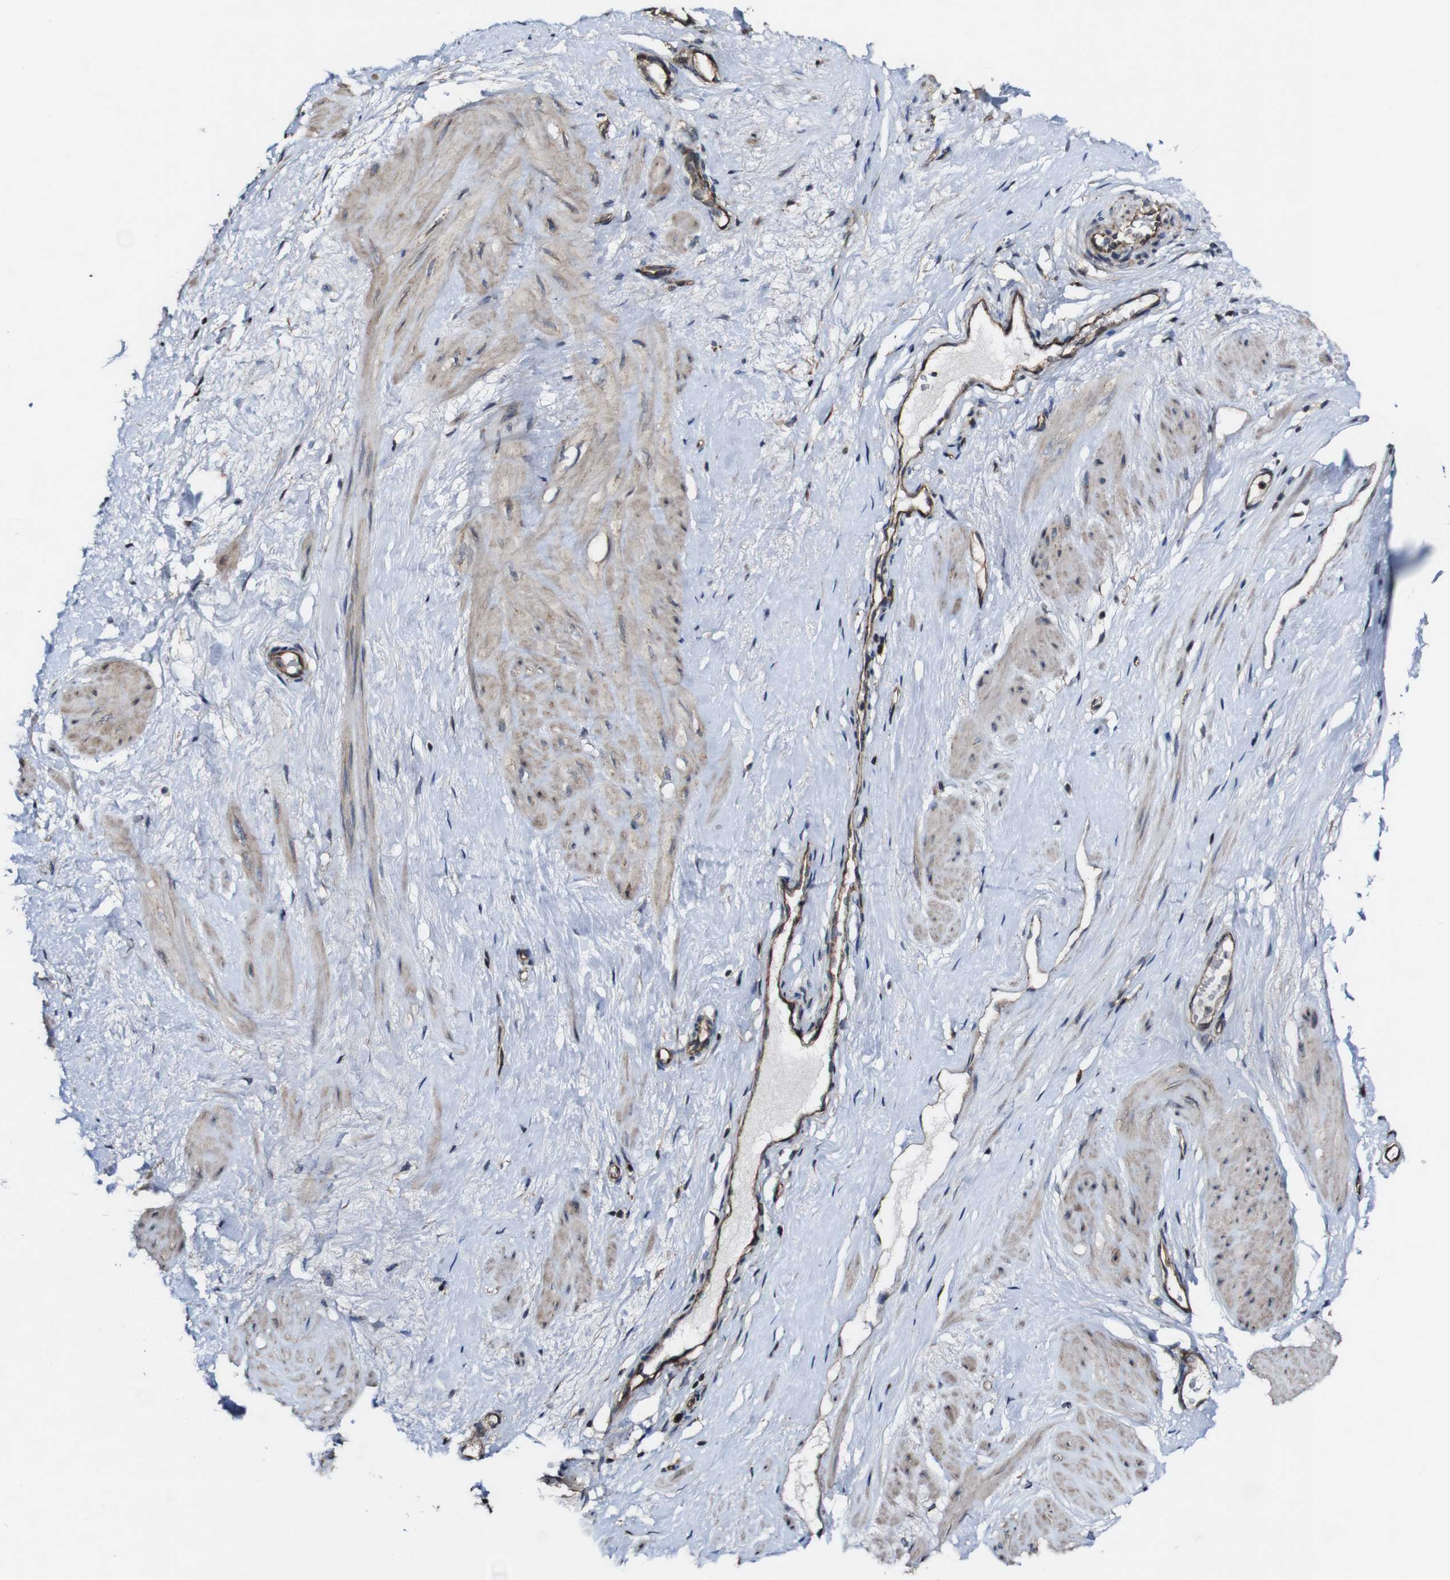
{"staining": {"intensity": "strong", "quantity": ">75%", "location": "cytoplasmic/membranous"}, "tissue": "adipose tissue", "cell_type": "Adipocytes", "image_type": "normal", "snomed": [{"axis": "morphology", "description": "Normal tissue, NOS"}, {"axis": "topography", "description": "Soft tissue"}, {"axis": "topography", "description": "Vascular tissue"}], "caption": "Immunohistochemical staining of normal adipose tissue demonstrates high levels of strong cytoplasmic/membranous positivity in approximately >75% of adipocytes. Using DAB (3,3'-diaminobenzidine) (brown) and hematoxylin (blue) stains, captured at high magnification using brightfield microscopy.", "gene": "BTN3A3", "patient": {"sex": "female", "age": 35}}